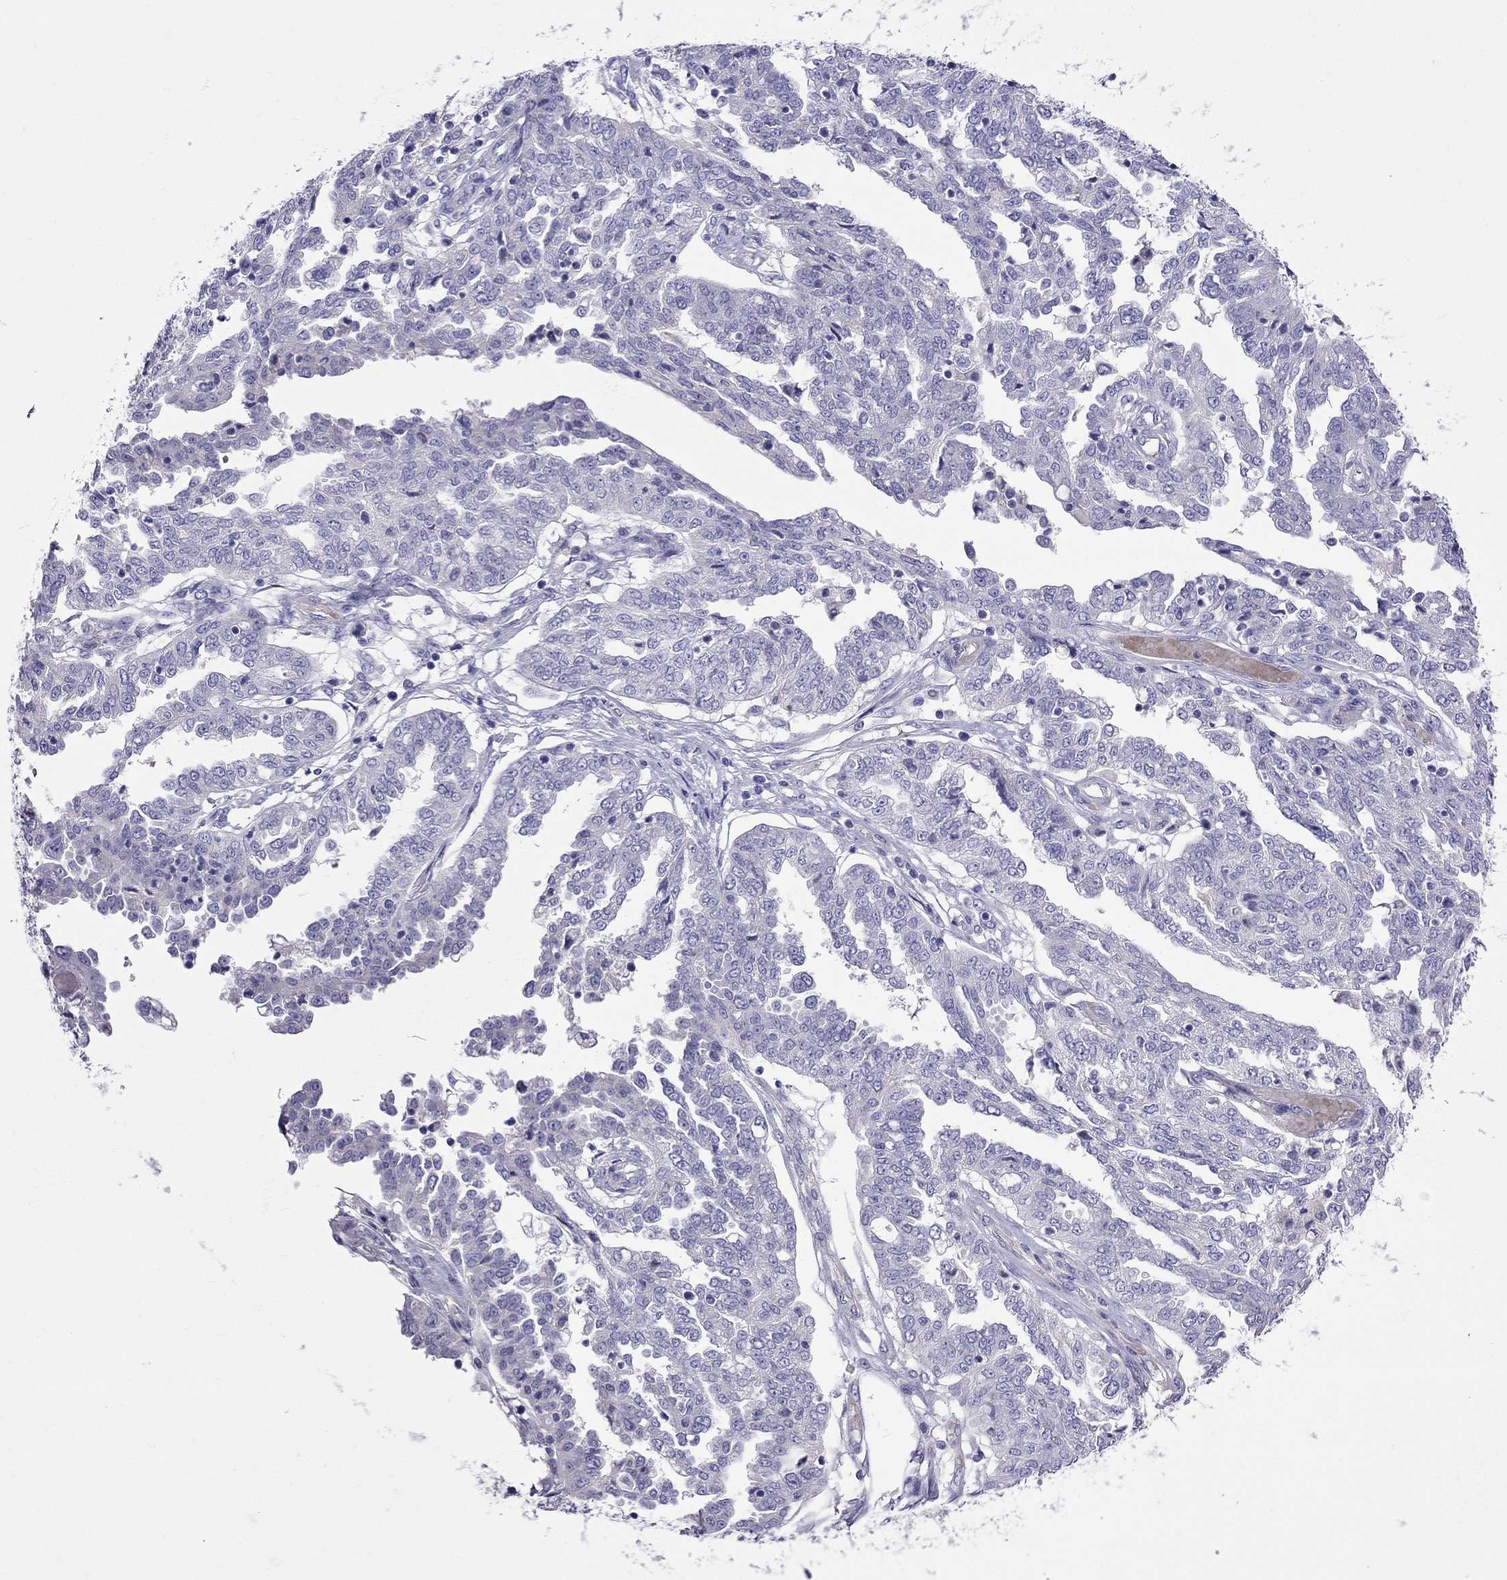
{"staining": {"intensity": "negative", "quantity": "none", "location": "none"}, "tissue": "ovarian cancer", "cell_type": "Tumor cells", "image_type": "cancer", "snomed": [{"axis": "morphology", "description": "Cystadenocarcinoma, serous, NOS"}, {"axis": "topography", "description": "Ovary"}], "caption": "Immunohistochemistry (IHC) histopathology image of serous cystadenocarcinoma (ovarian) stained for a protein (brown), which displays no positivity in tumor cells.", "gene": "TDRD1", "patient": {"sex": "female", "age": 67}}